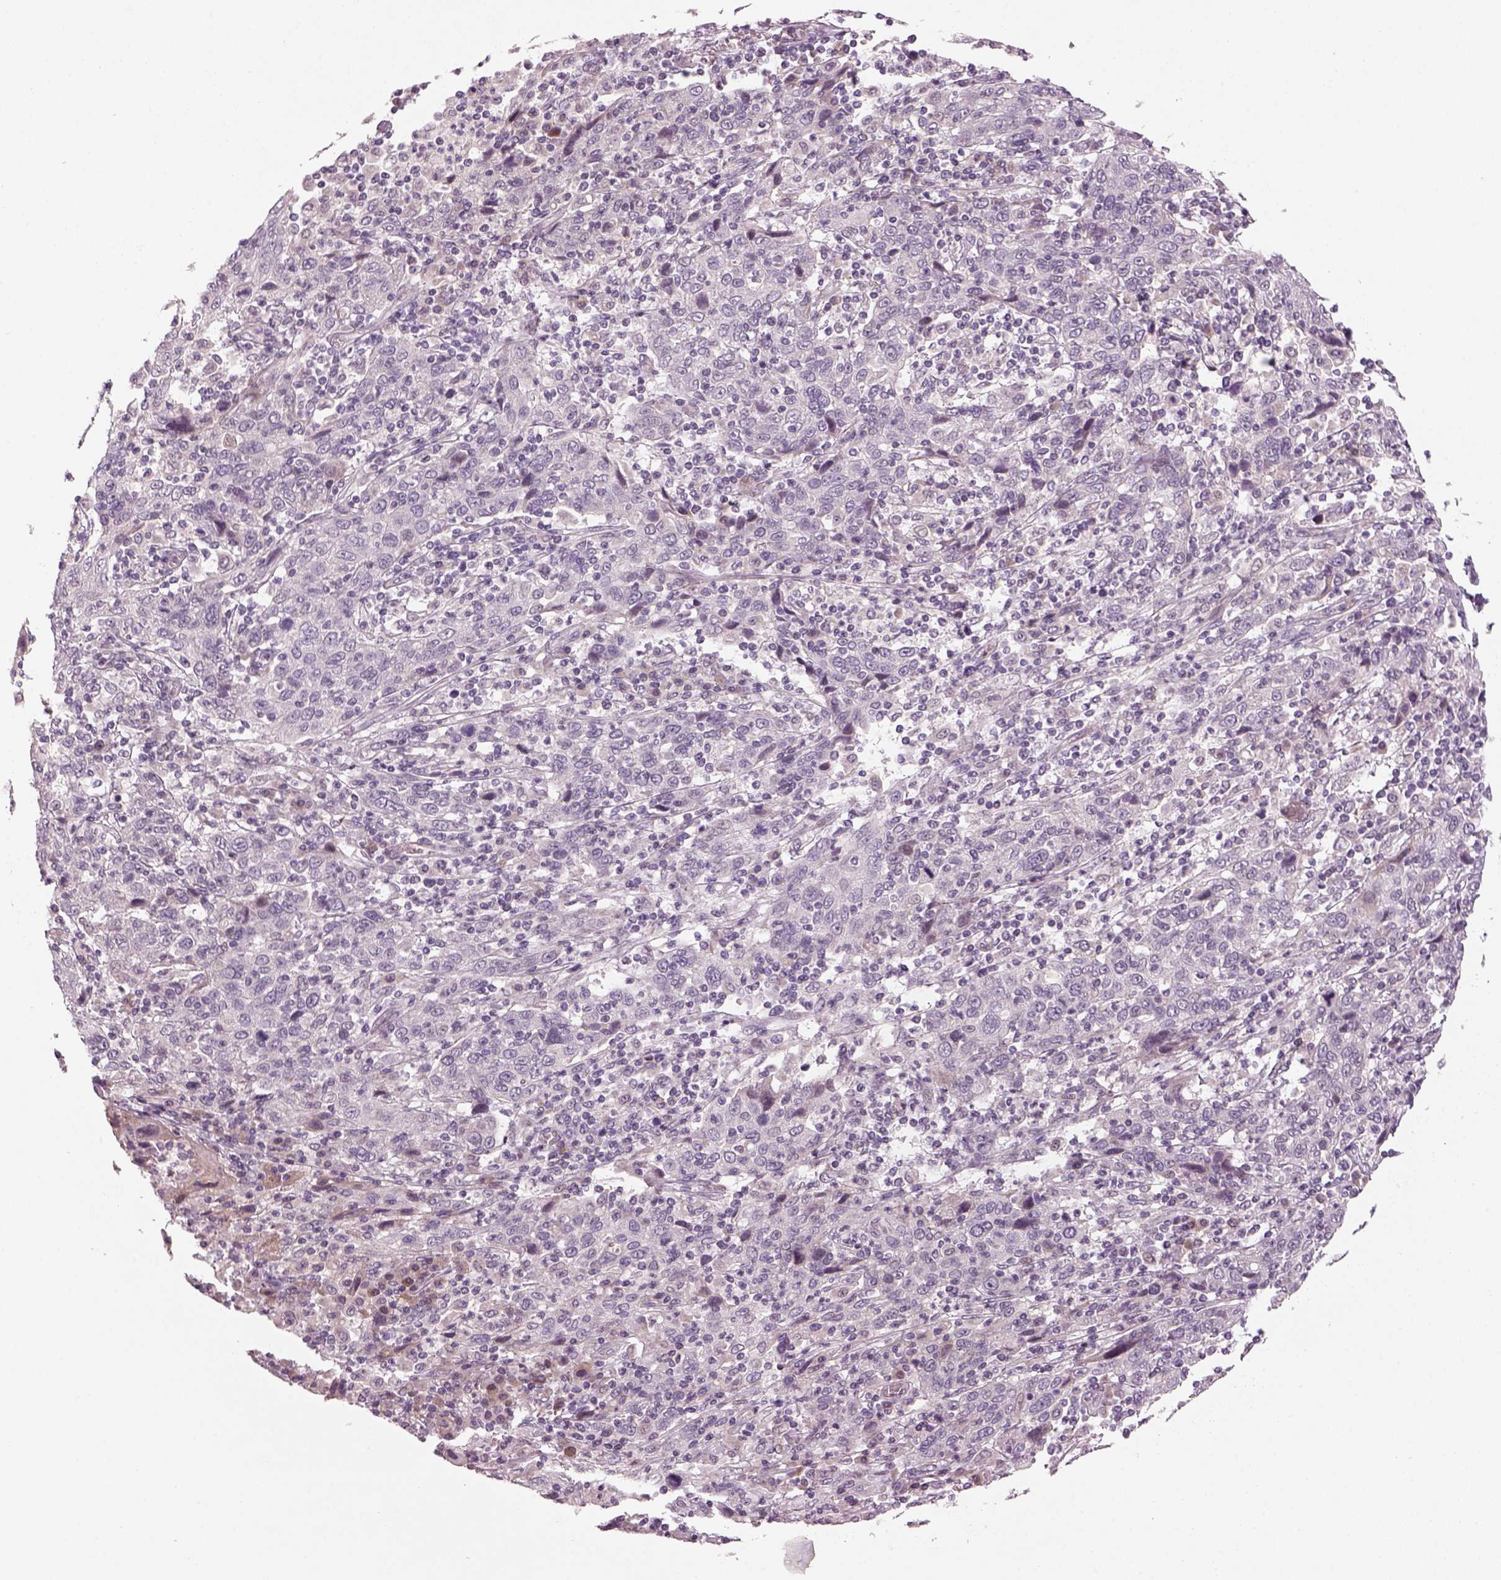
{"staining": {"intensity": "negative", "quantity": "none", "location": "none"}, "tissue": "cervical cancer", "cell_type": "Tumor cells", "image_type": "cancer", "snomed": [{"axis": "morphology", "description": "Squamous cell carcinoma, NOS"}, {"axis": "topography", "description": "Cervix"}], "caption": "Image shows no protein staining in tumor cells of cervical cancer (squamous cell carcinoma) tissue.", "gene": "PENK", "patient": {"sex": "female", "age": 46}}